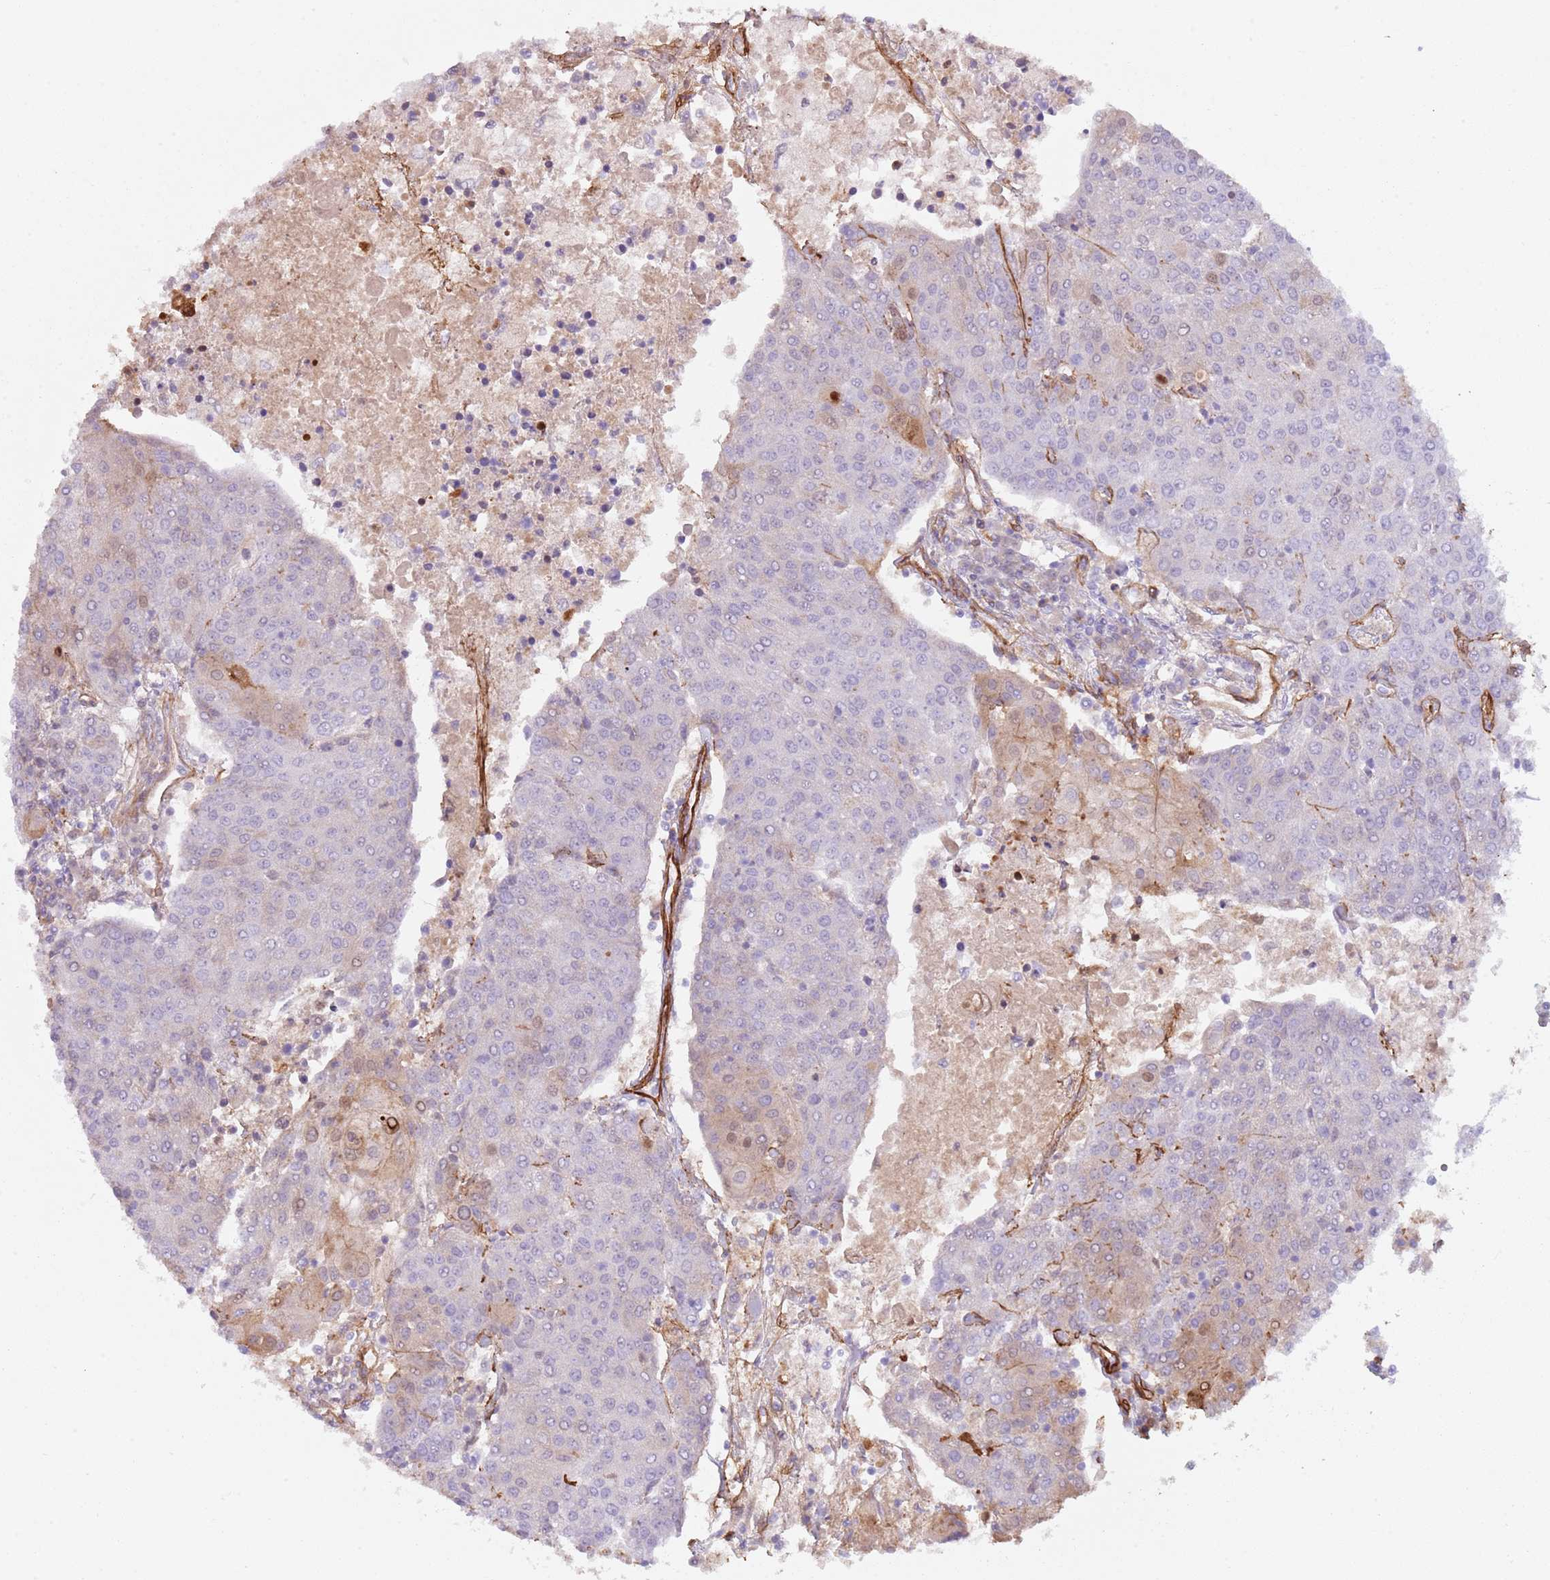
{"staining": {"intensity": "moderate", "quantity": "<25%", "location": "cytoplasmic/membranous"}, "tissue": "urothelial cancer", "cell_type": "Tumor cells", "image_type": "cancer", "snomed": [{"axis": "morphology", "description": "Urothelial carcinoma, High grade"}, {"axis": "topography", "description": "Urinary bladder"}], "caption": "High-magnification brightfield microscopy of high-grade urothelial carcinoma stained with DAB (brown) and counterstained with hematoxylin (blue). tumor cells exhibit moderate cytoplasmic/membranous positivity is appreciated in approximately<25% of cells. (Brightfield microscopy of DAB IHC at high magnification).", "gene": "TINAGL1", "patient": {"sex": "female", "age": 85}}